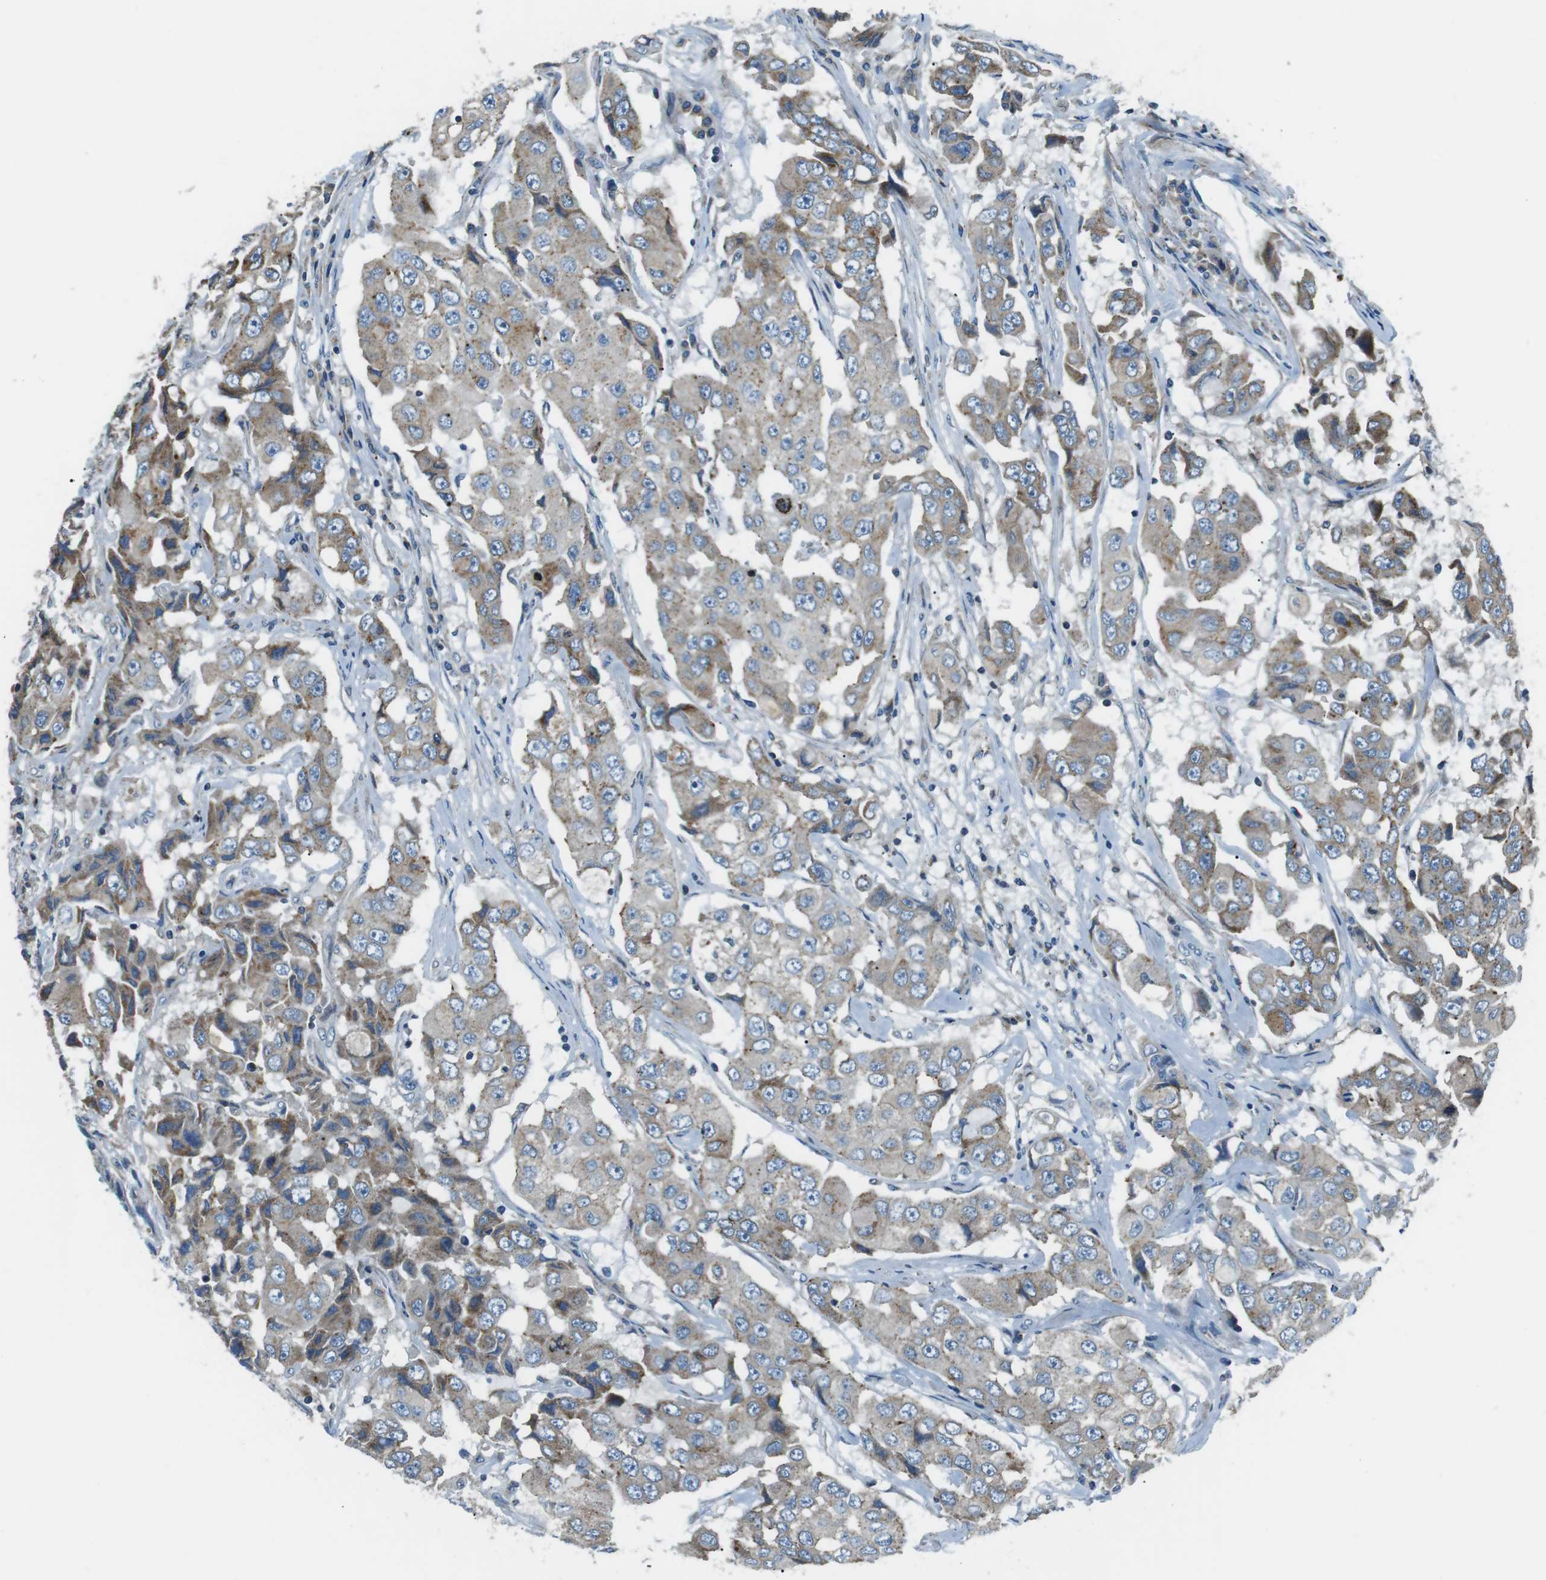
{"staining": {"intensity": "moderate", "quantity": "<25%", "location": "cytoplasmic/membranous"}, "tissue": "breast cancer", "cell_type": "Tumor cells", "image_type": "cancer", "snomed": [{"axis": "morphology", "description": "Duct carcinoma"}, {"axis": "topography", "description": "Breast"}], "caption": "Protein analysis of intraductal carcinoma (breast) tissue displays moderate cytoplasmic/membranous positivity in approximately <25% of tumor cells. (DAB (3,3'-diaminobenzidine) IHC, brown staining for protein, blue staining for nuclei).", "gene": "FAM3B", "patient": {"sex": "female", "age": 27}}